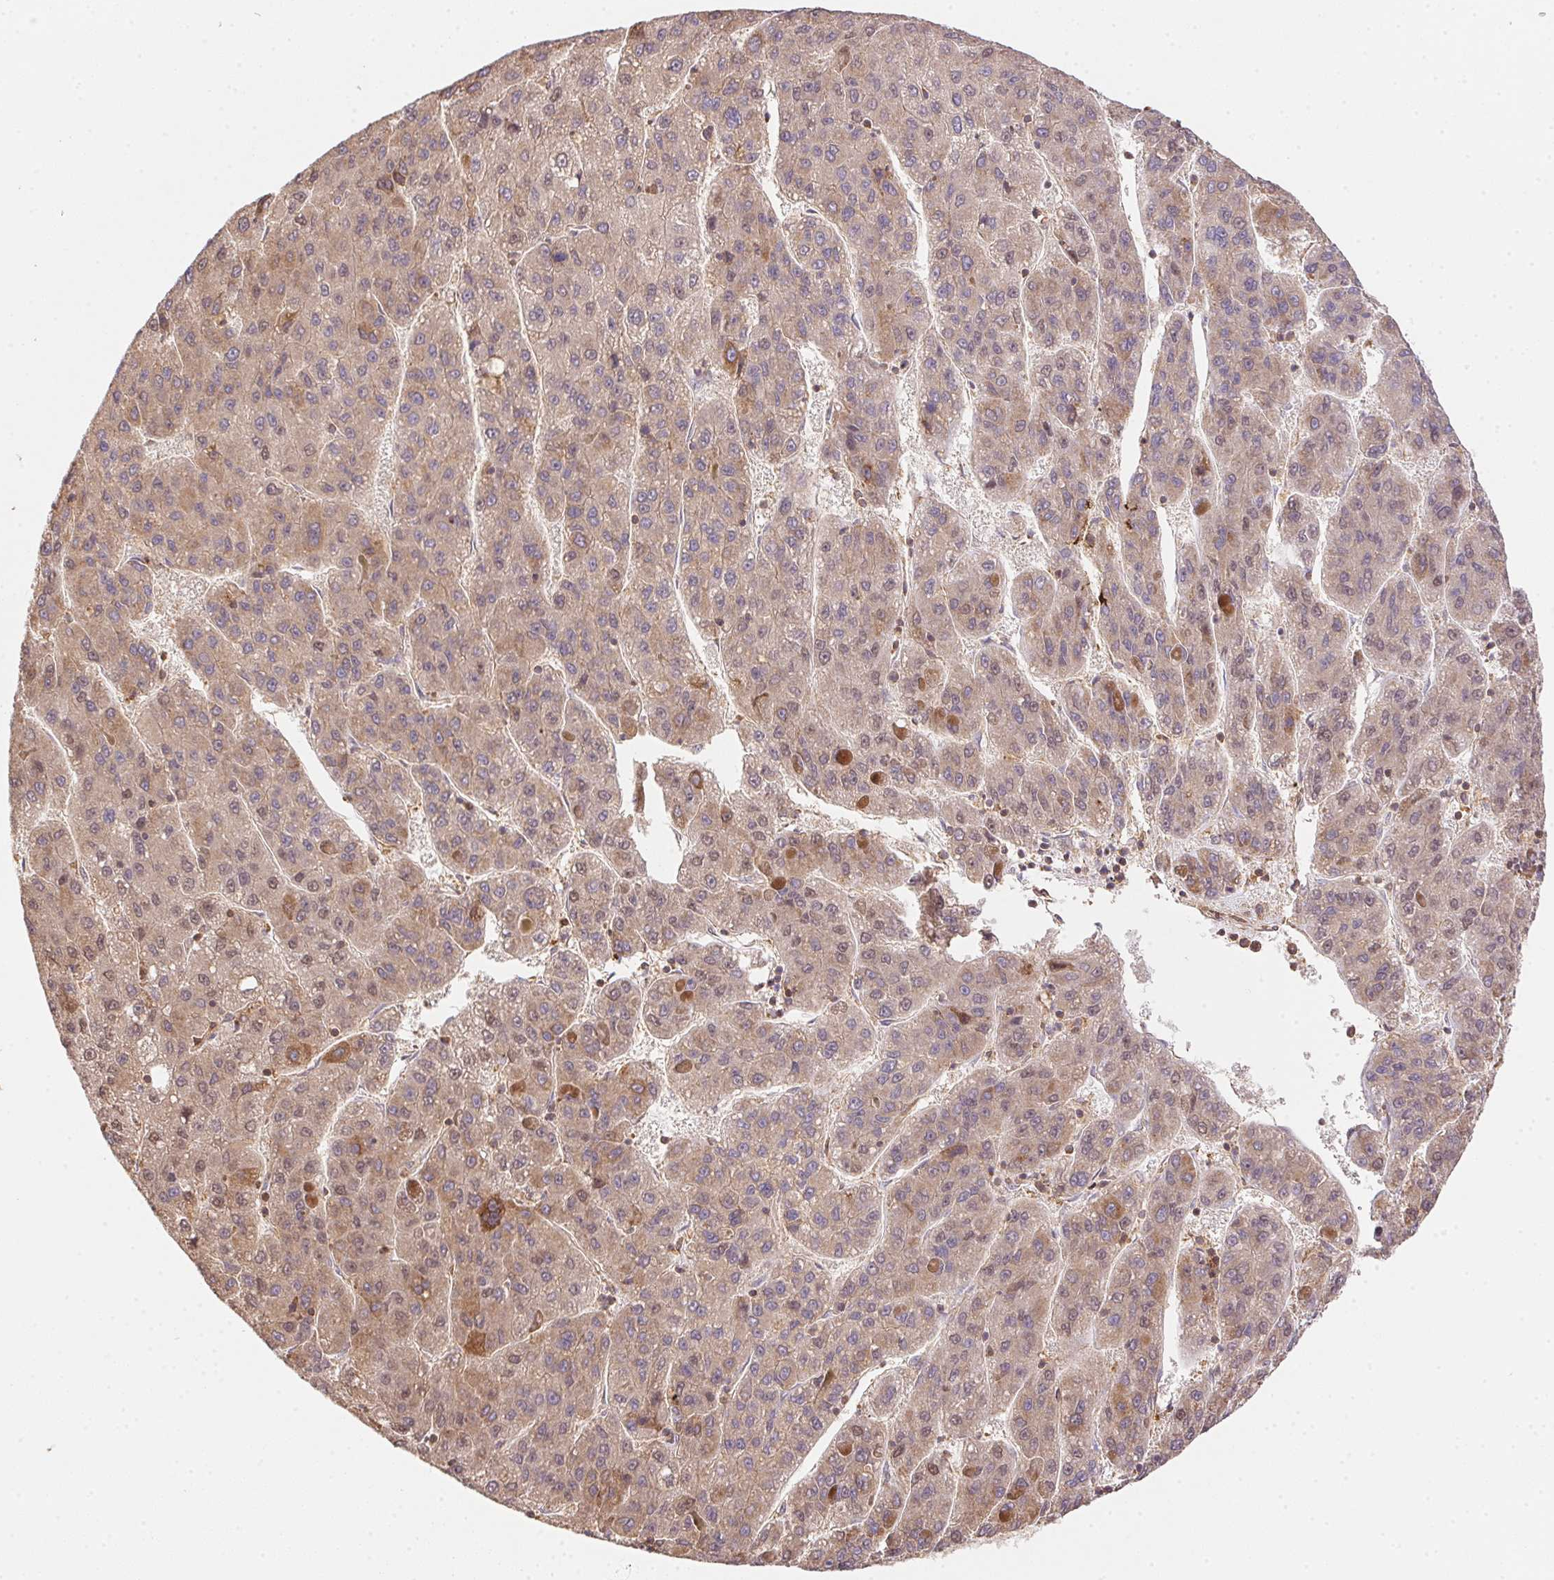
{"staining": {"intensity": "weak", "quantity": ">75%", "location": "cytoplasmic/membranous"}, "tissue": "liver cancer", "cell_type": "Tumor cells", "image_type": "cancer", "snomed": [{"axis": "morphology", "description": "Carcinoma, Hepatocellular, NOS"}, {"axis": "topography", "description": "Liver"}], "caption": "Human liver cancer (hepatocellular carcinoma) stained for a protein (brown) shows weak cytoplasmic/membranous positive positivity in approximately >75% of tumor cells.", "gene": "MEX3D", "patient": {"sex": "female", "age": 82}}